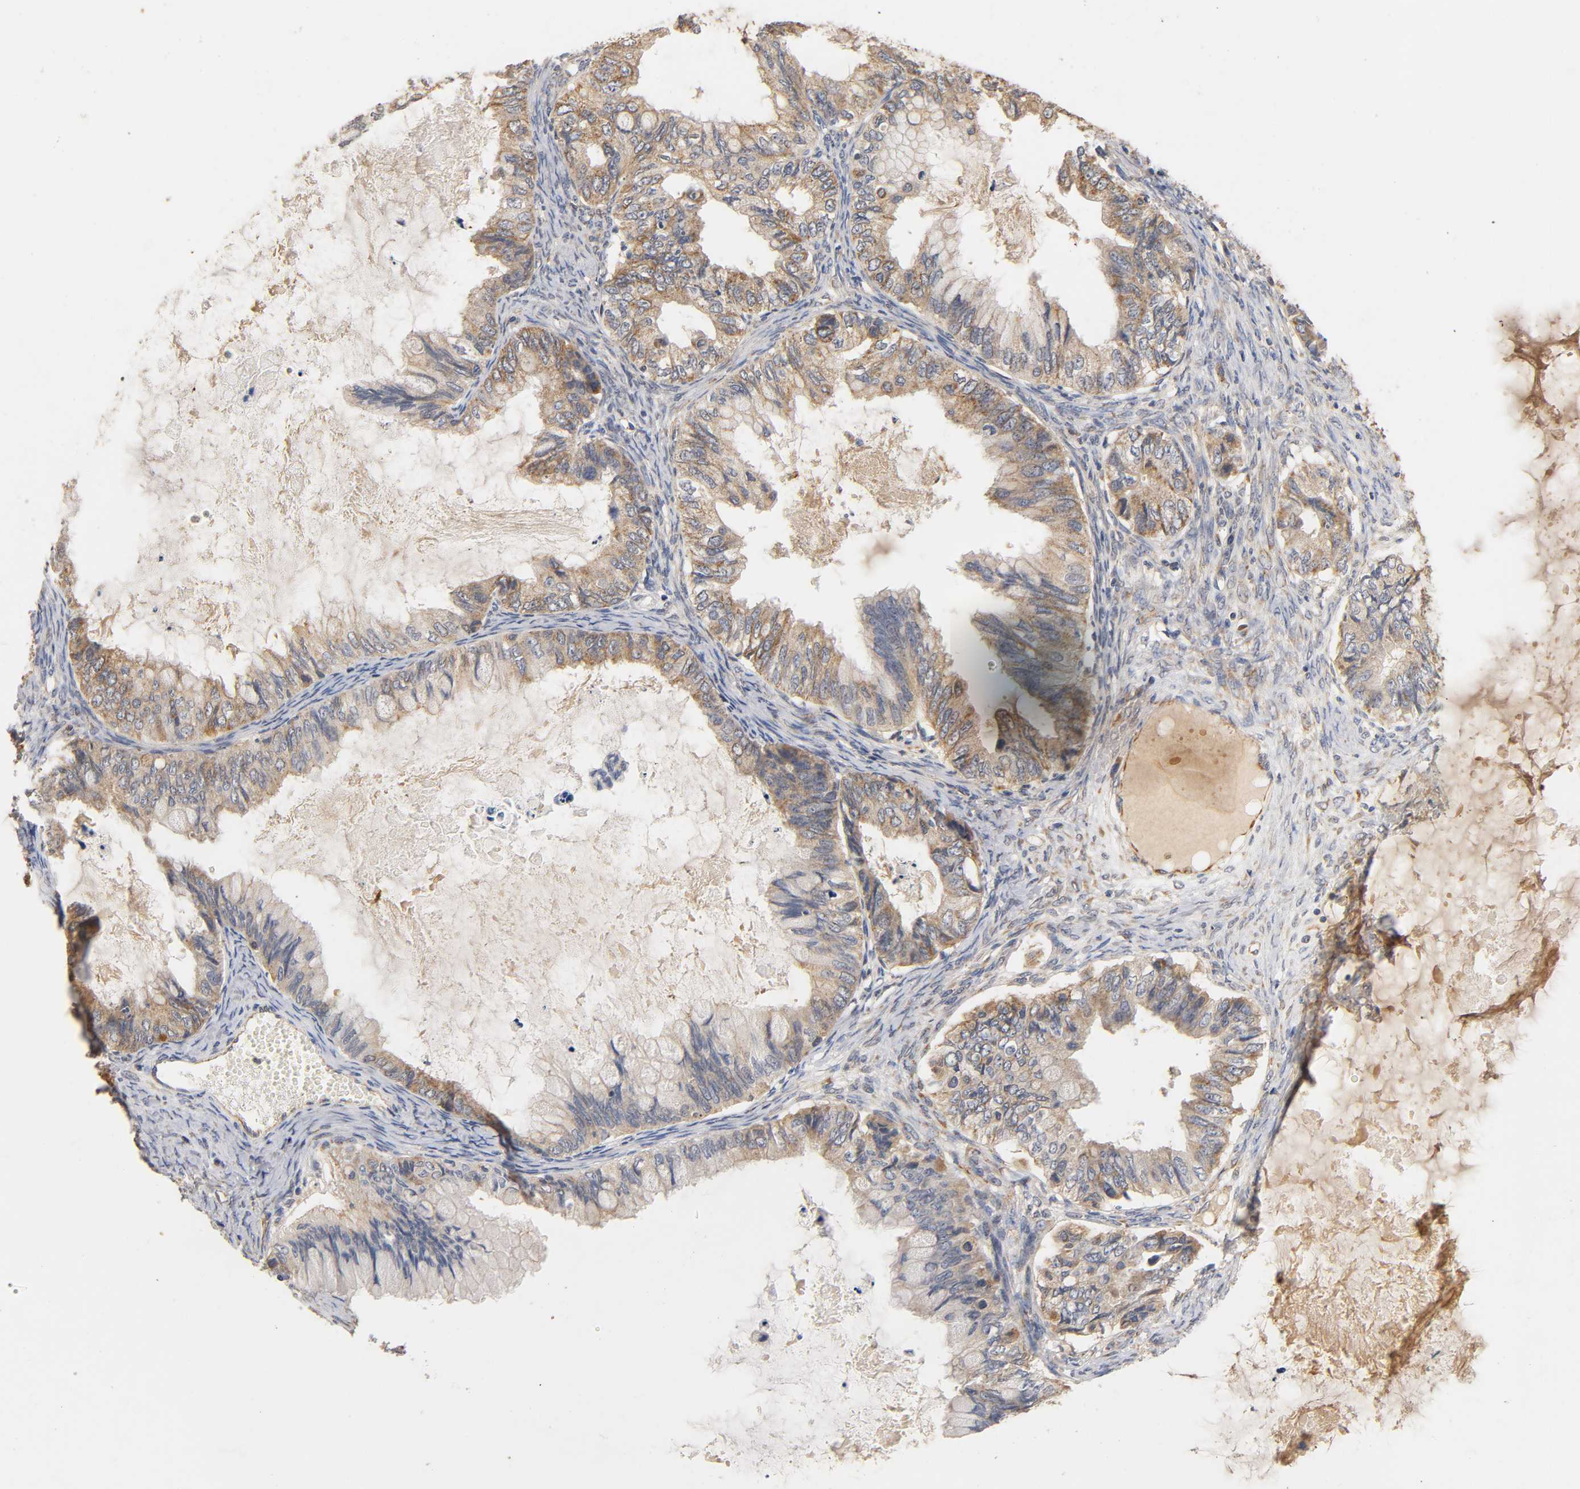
{"staining": {"intensity": "weak", "quantity": "25%-75%", "location": "cytoplasmic/membranous"}, "tissue": "ovarian cancer", "cell_type": "Tumor cells", "image_type": "cancer", "snomed": [{"axis": "morphology", "description": "Cystadenocarcinoma, mucinous, NOS"}, {"axis": "topography", "description": "Ovary"}], "caption": "High-magnification brightfield microscopy of ovarian mucinous cystadenocarcinoma stained with DAB (3,3'-diaminobenzidine) (brown) and counterstained with hematoxylin (blue). tumor cells exhibit weak cytoplasmic/membranous expression is present in about25%-75% of cells.", "gene": "SCAP", "patient": {"sex": "female", "age": 80}}